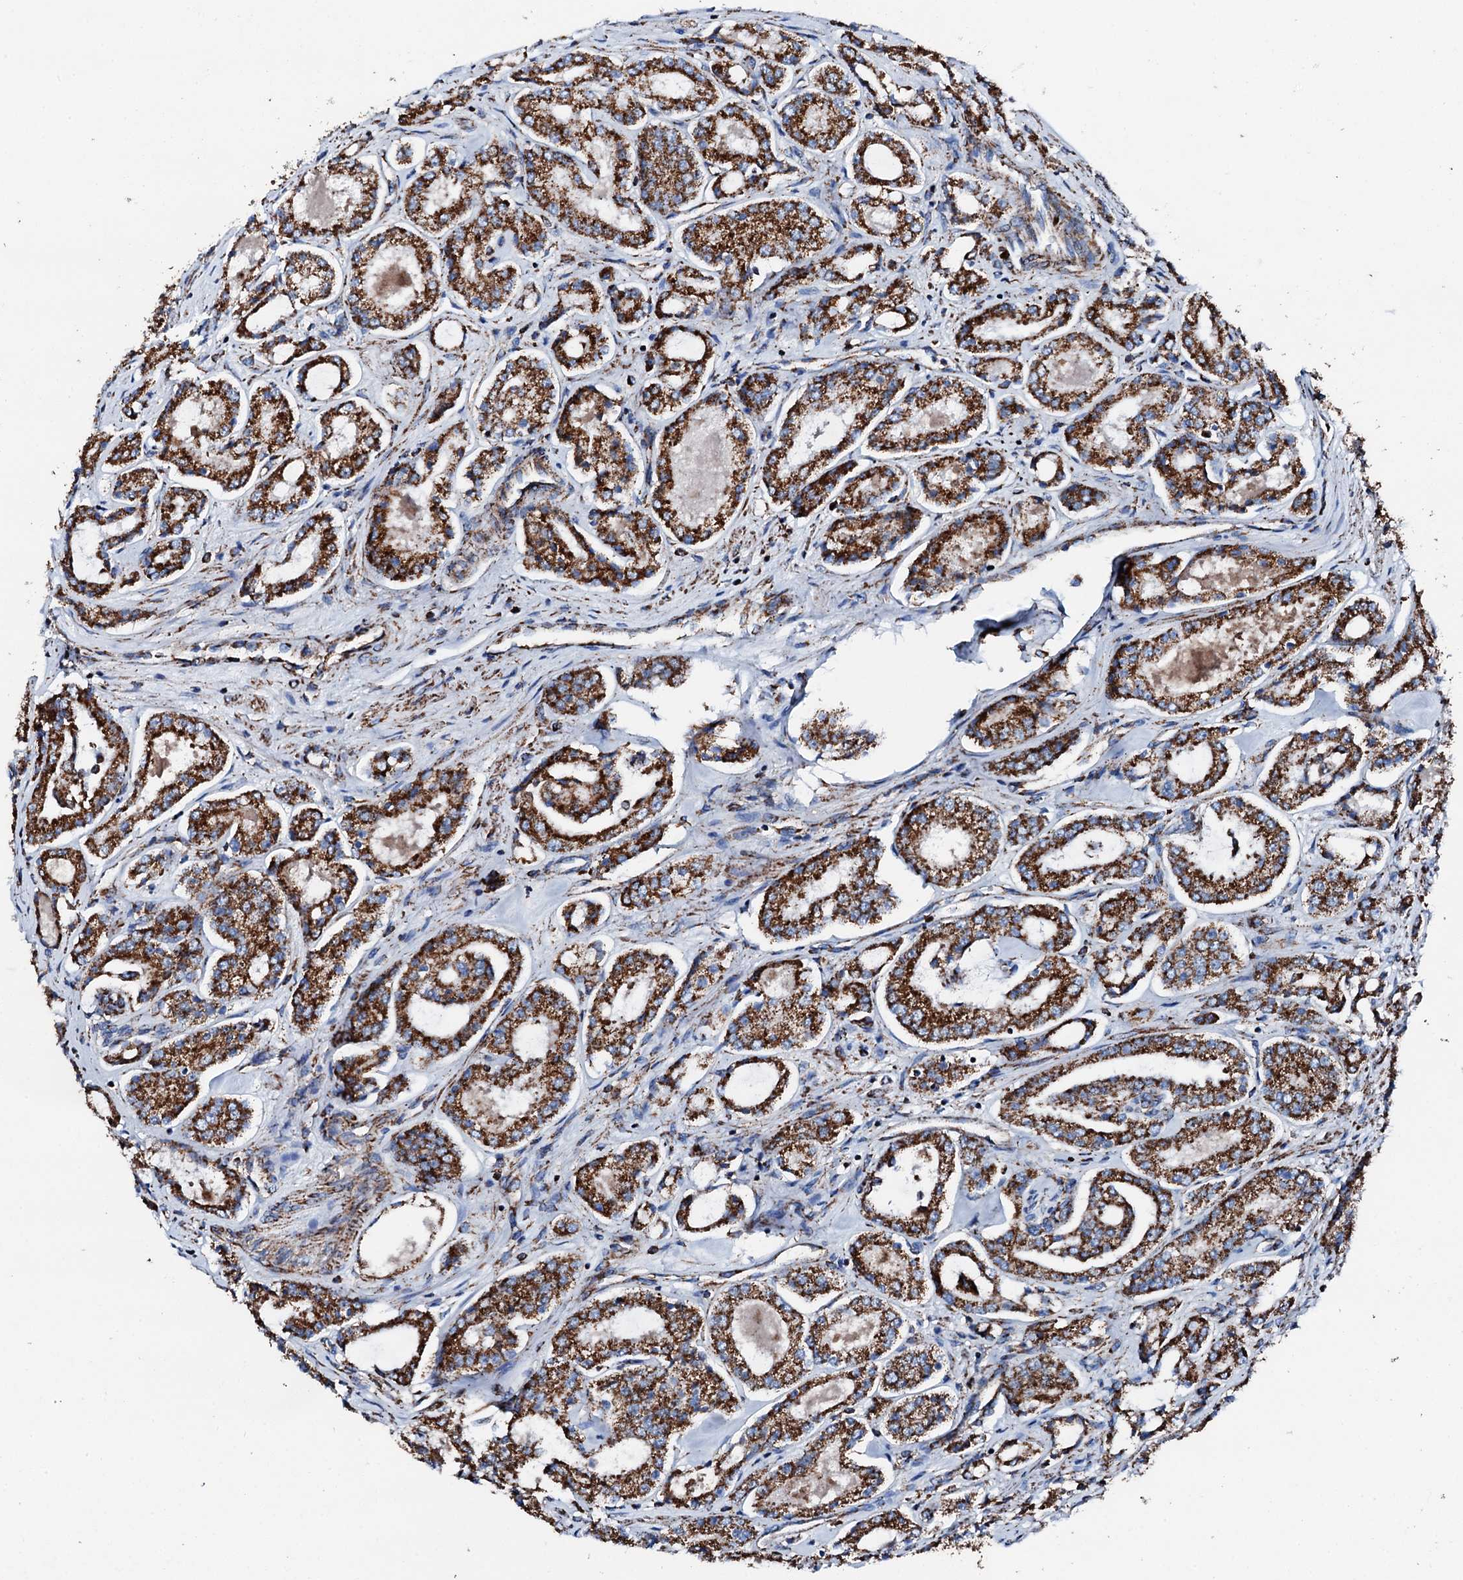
{"staining": {"intensity": "strong", "quantity": ">75%", "location": "cytoplasmic/membranous"}, "tissue": "prostate cancer", "cell_type": "Tumor cells", "image_type": "cancer", "snomed": [{"axis": "morphology", "description": "Adenocarcinoma, Low grade"}, {"axis": "topography", "description": "Prostate"}], "caption": "DAB immunohistochemical staining of human prostate adenocarcinoma (low-grade) shows strong cytoplasmic/membranous protein positivity in about >75% of tumor cells.", "gene": "HADH", "patient": {"sex": "male", "age": 68}}